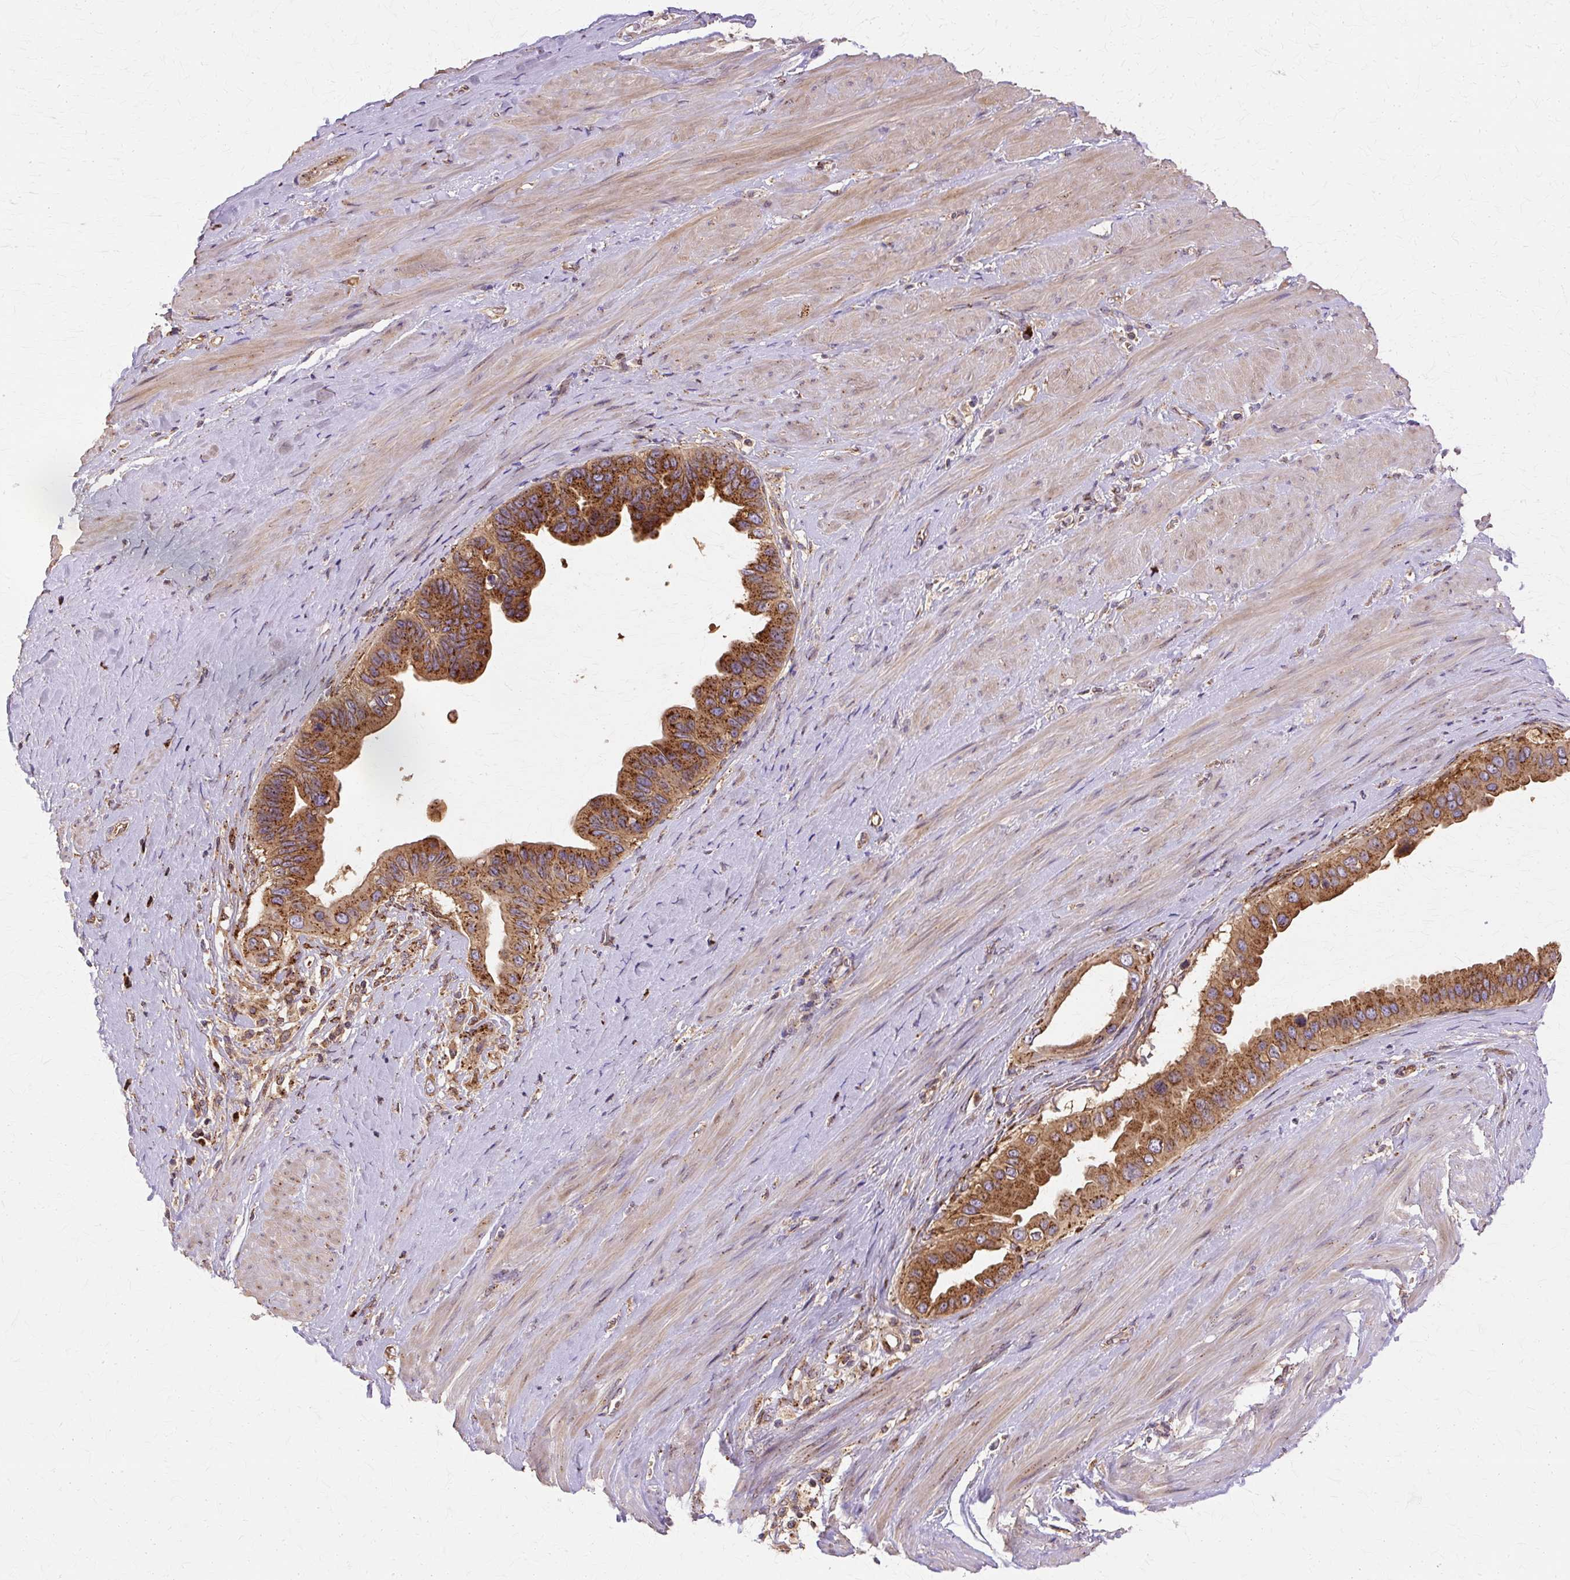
{"staining": {"intensity": "strong", "quantity": ">75%", "location": "cytoplasmic/membranous"}, "tissue": "pancreatic cancer", "cell_type": "Tumor cells", "image_type": "cancer", "snomed": [{"axis": "morphology", "description": "Adenocarcinoma, NOS"}, {"axis": "topography", "description": "Pancreas"}], "caption": "Adenocarcinoma (pancreatic) was stained to show a protein in brown. There is high levels of strong cytoplasmic/membranous staining in about >75% of tumor cells. (DAB (3,3'-diaminobenzidine) = brown stain, brightfield microscopy at high magnification).", "gene": "COPB1", "patient": {"sex": "female", "age": 56}}